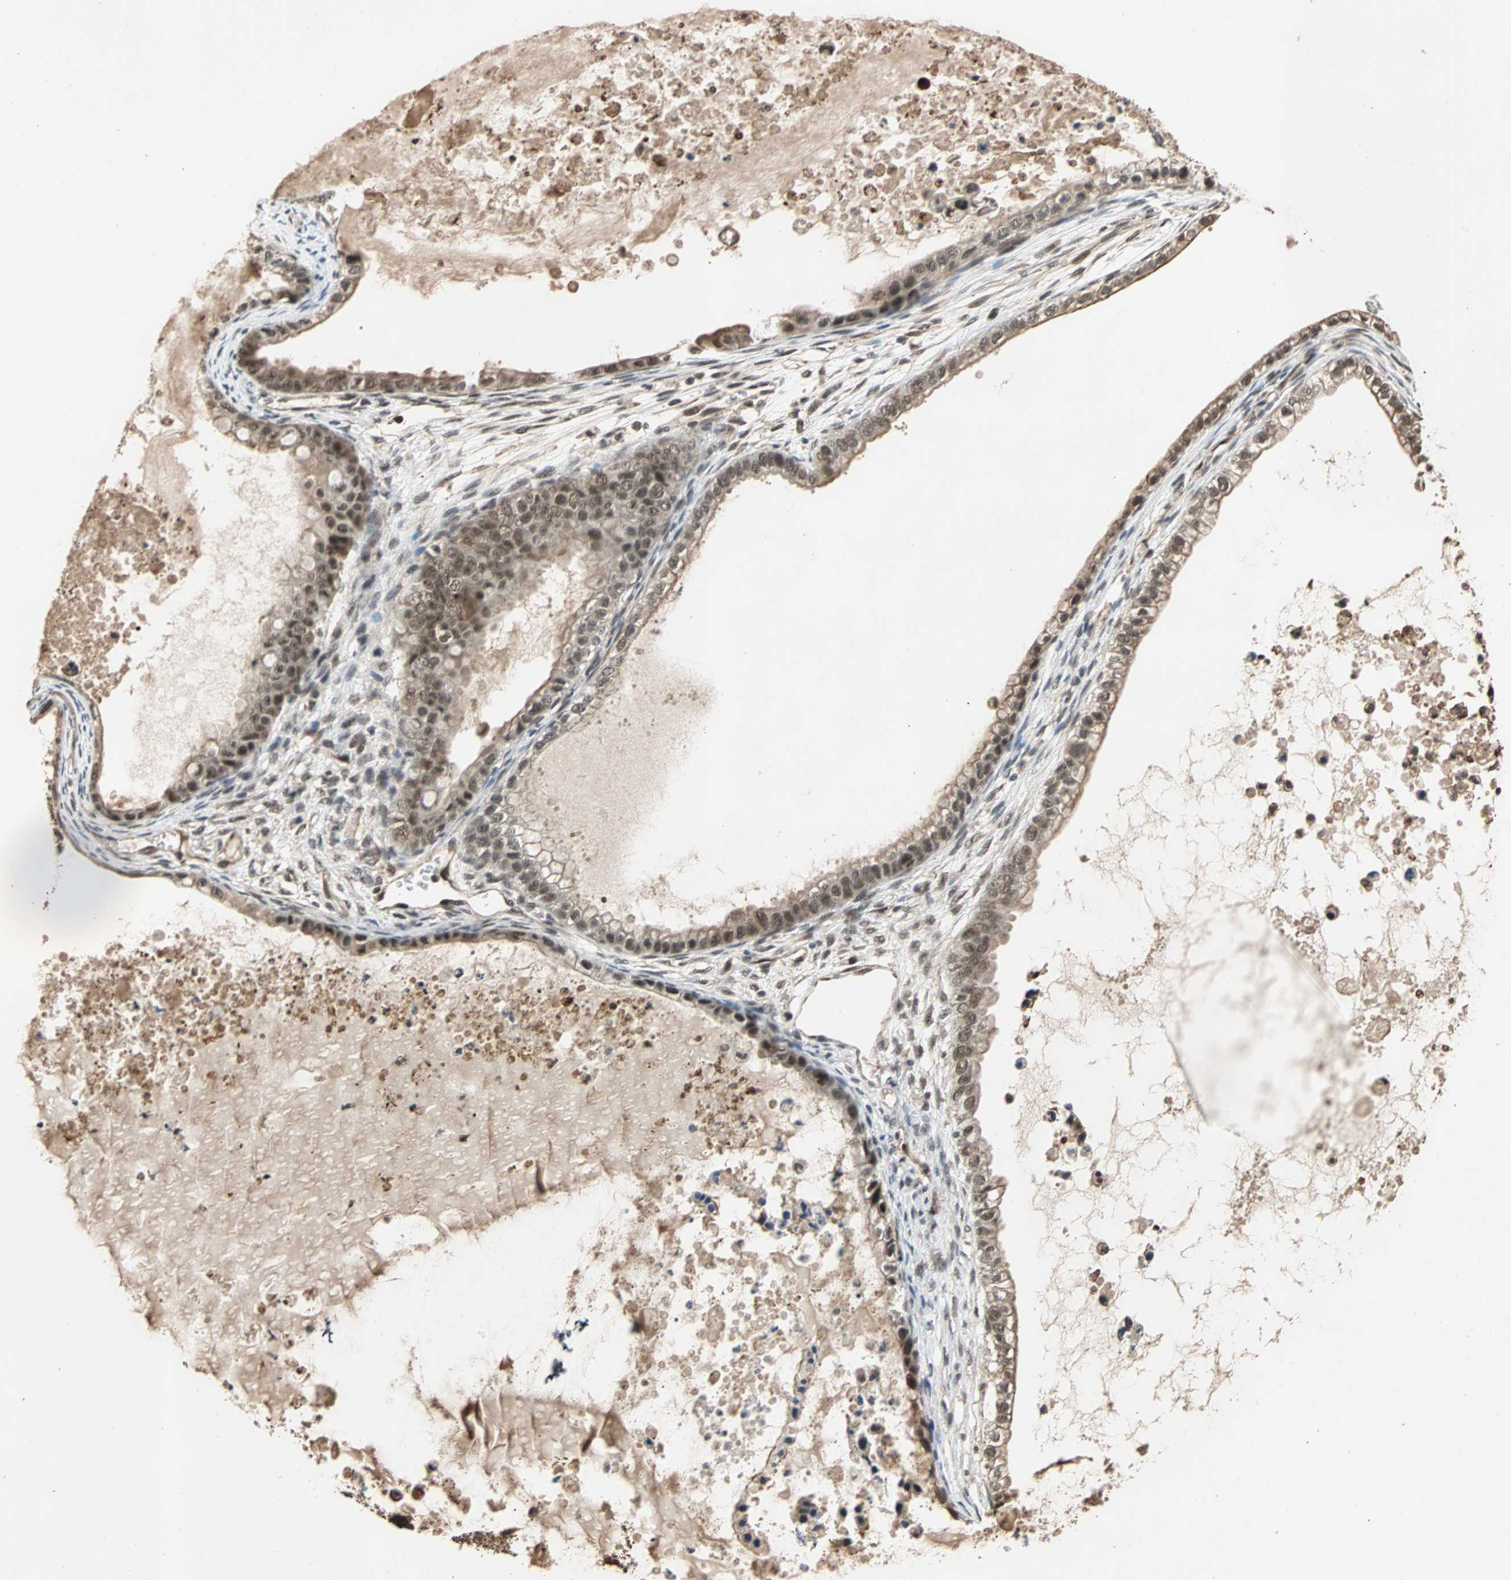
{"staining": {"intensity": "moderate", "quantity": ">75%", "location": "cytoplasmic/membranous,nuclear"}, "tissue": "ovarian cancer", "cell_type": "Tumor cells", "image_type": "cancer", "snomed": [{"axis": "morphology", "description": "Cystadenocarcinoma, mucinous, NOS"}, {"axis": "topography", "description": "Ovary"}], "caption": "This is a histology image of IHC staining of ovarian cancer, which shows moderate positivity in the cytoplasmic/membranous and nuclear of tumor cells.", "gene": "CDC5L", "patient": {"sex": "female", "age": 80}}